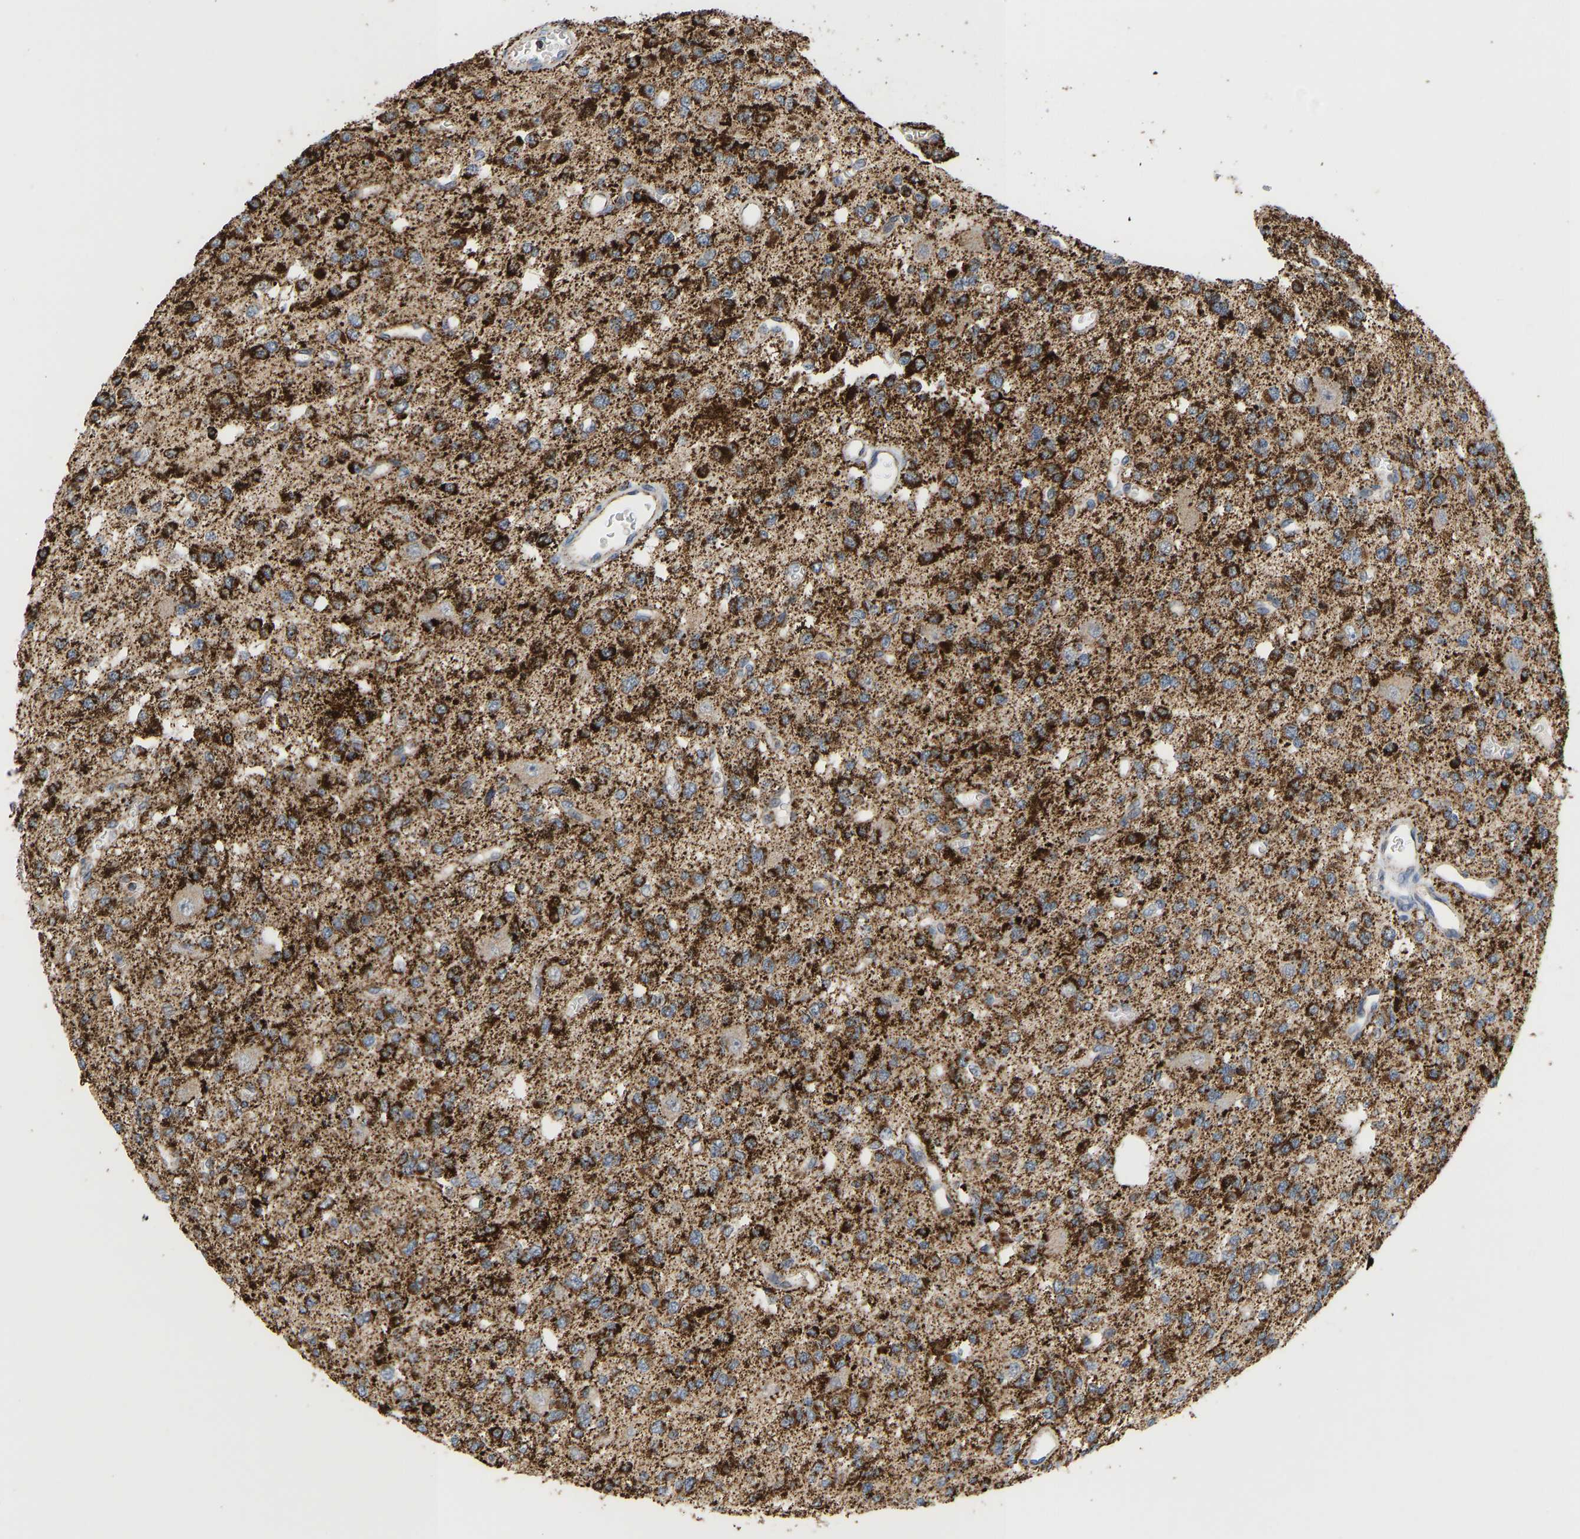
{"staining": {"intensity": "strong", "quantity": ">75%", "location": "cytoplasmic/membranous"}, "tissue": "glioma", "cell_type": "Tumor cells", "image_type": "cancer", "snomed": [{"axis": "morphology", "description": "Glioma, malignant, Low grade"}, {"axis": "topography", "description": "Brain"}], "caption": "A micrograph of human malignant low-grade glioma stained for a protein shows strong cytoplasmic/membranous brown staining in tumor cells.", "gene": "GPSM2", "patient": {"sex": "male", "age": 38}}